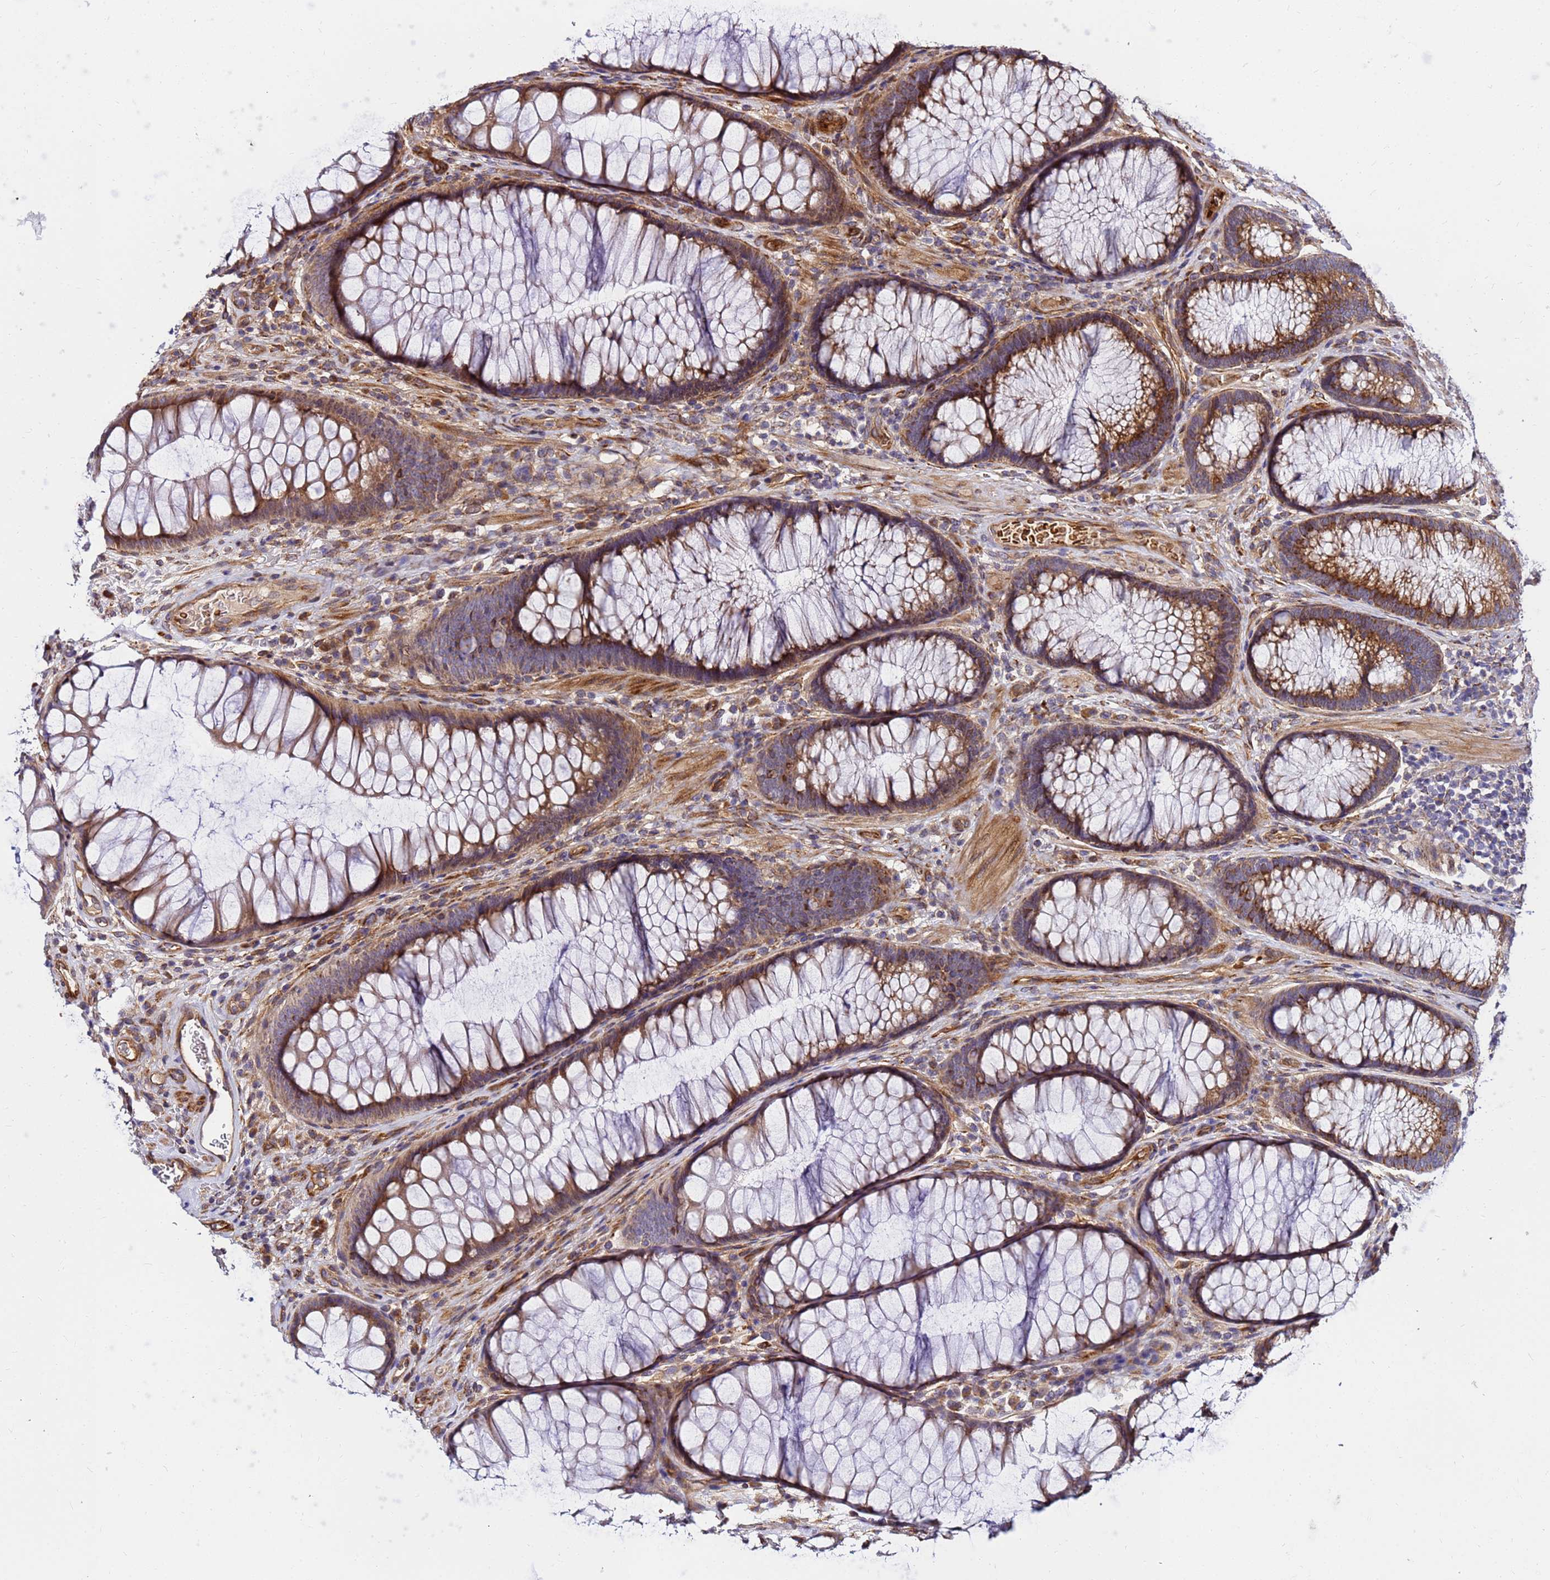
{"staining": {"intensity": "moderate", "quantity": ">75%", "location": "cytoplasmic/membranous"}, "tissue": "colon", "cell_type": "Endothelial cells", "image_type": "normal", "snomed": [{"axis": "morphology", "description": "Normal tissue, NOS"}, {"axis": "topography", "description": "Colon"}], "caption": "Immunohistochemistry (IHC) image of benign human colon stained for a protein (brown), which displays medium levels of moderate cytoplasmic/membranous positivity in about >75% of endothelial cells.", "gene": "WWC2", "patient": {"sex": "female", "age": 82}}